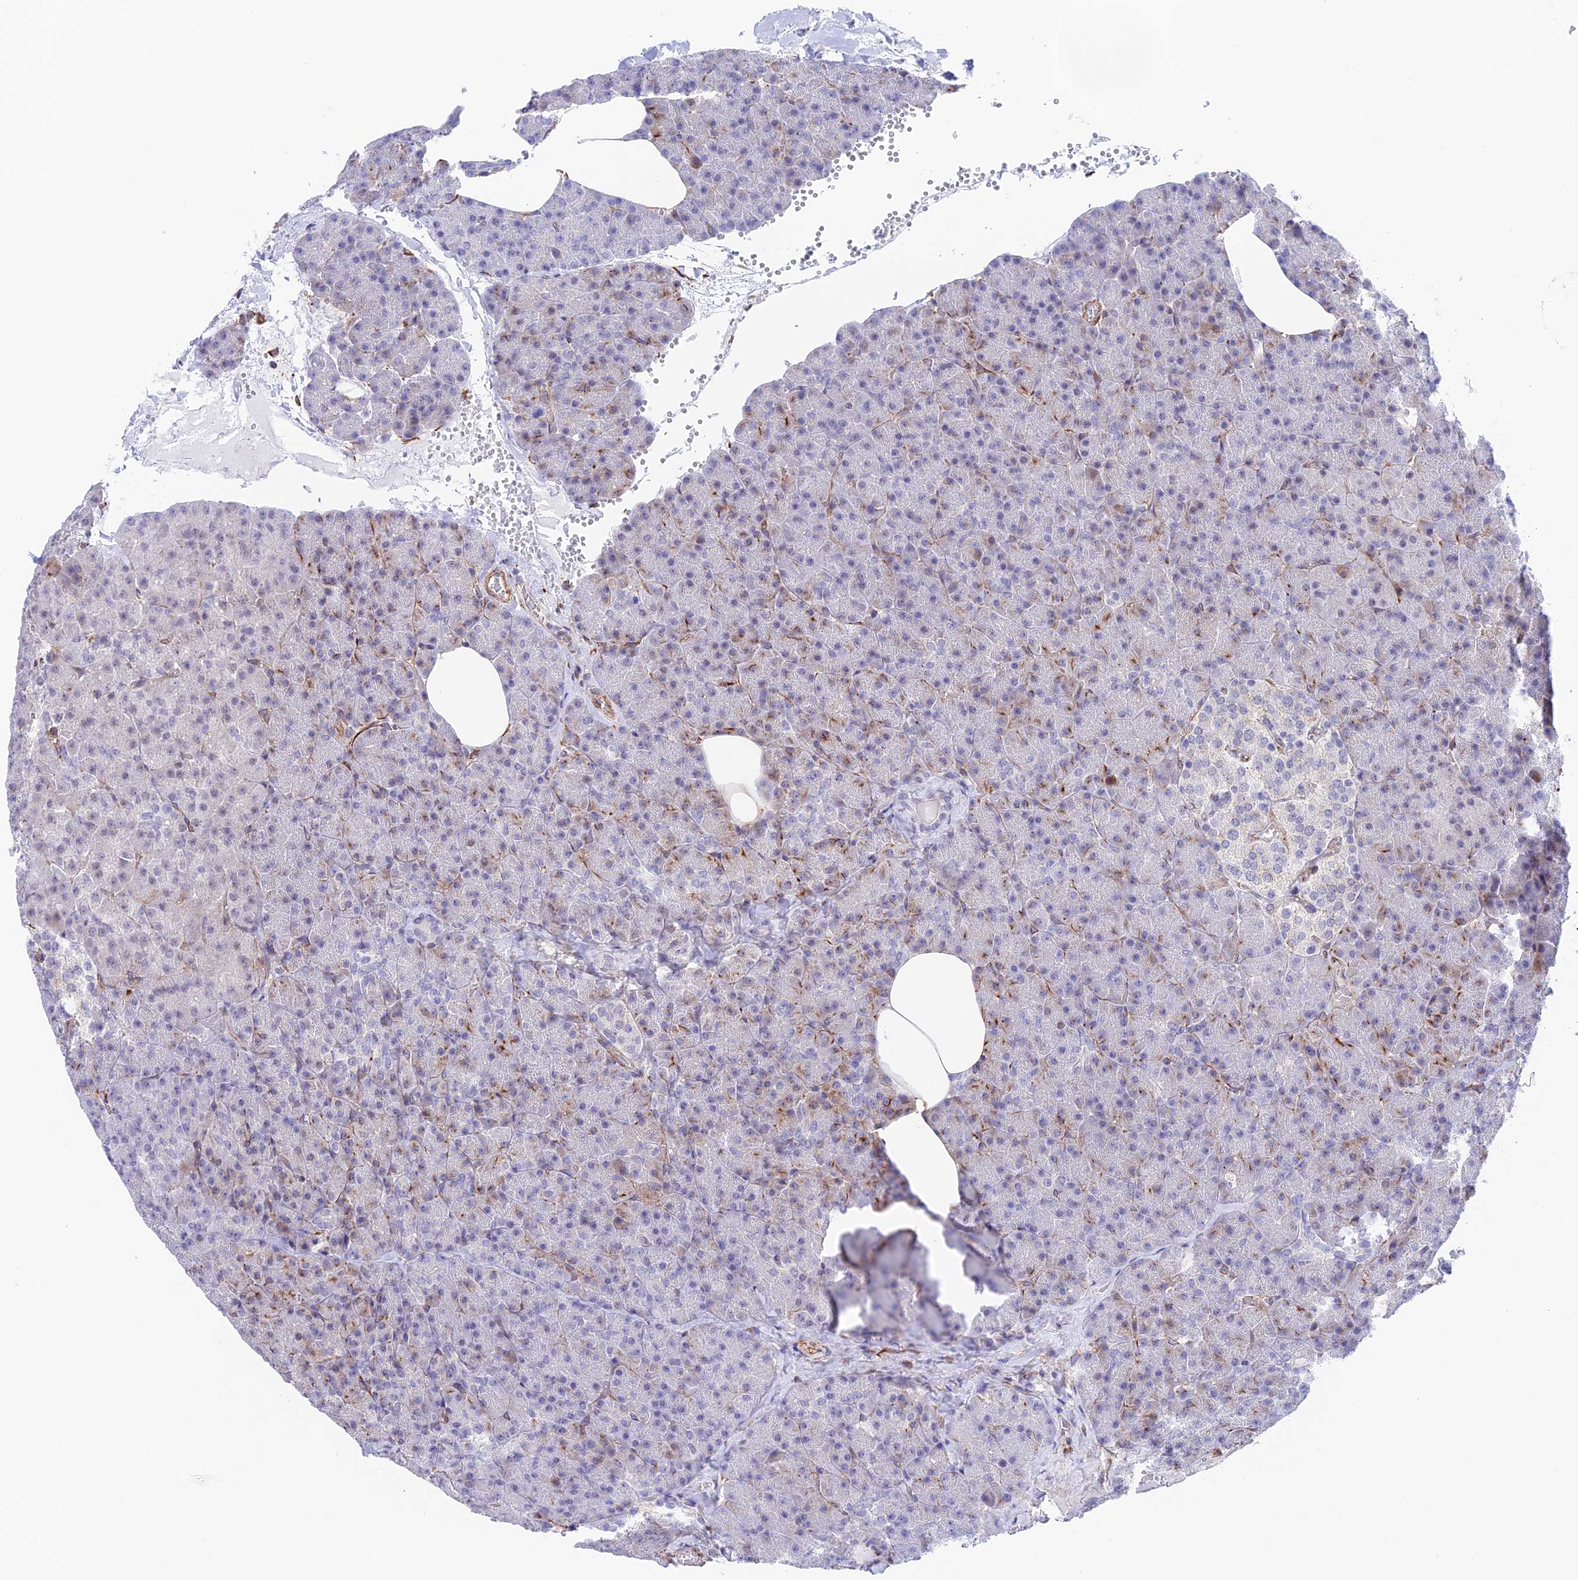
{"staining": {"intensity": "moderate", "quantity": "<25%", "location": "cytoplasmic/membranous"}, "tissue": "pancreas", "cell_type": "Exocrine glandular cells", "image_type": "normal", "snomed": [{"axis": "morphology", "description": "Normal tissue, NOS"}, {"axis": "morphology", "description": "Carcinoid, malignant, NOS"}, {"axis": "topography", "description": "Pancreas"}], "caption": "Moderate cytoplasmic/membranous expression is present in approximately <25% of exocrine glandular cells in normal pancreas.", "gene": "ZNF652", "patient": {"sex": "female", "age": 35}}